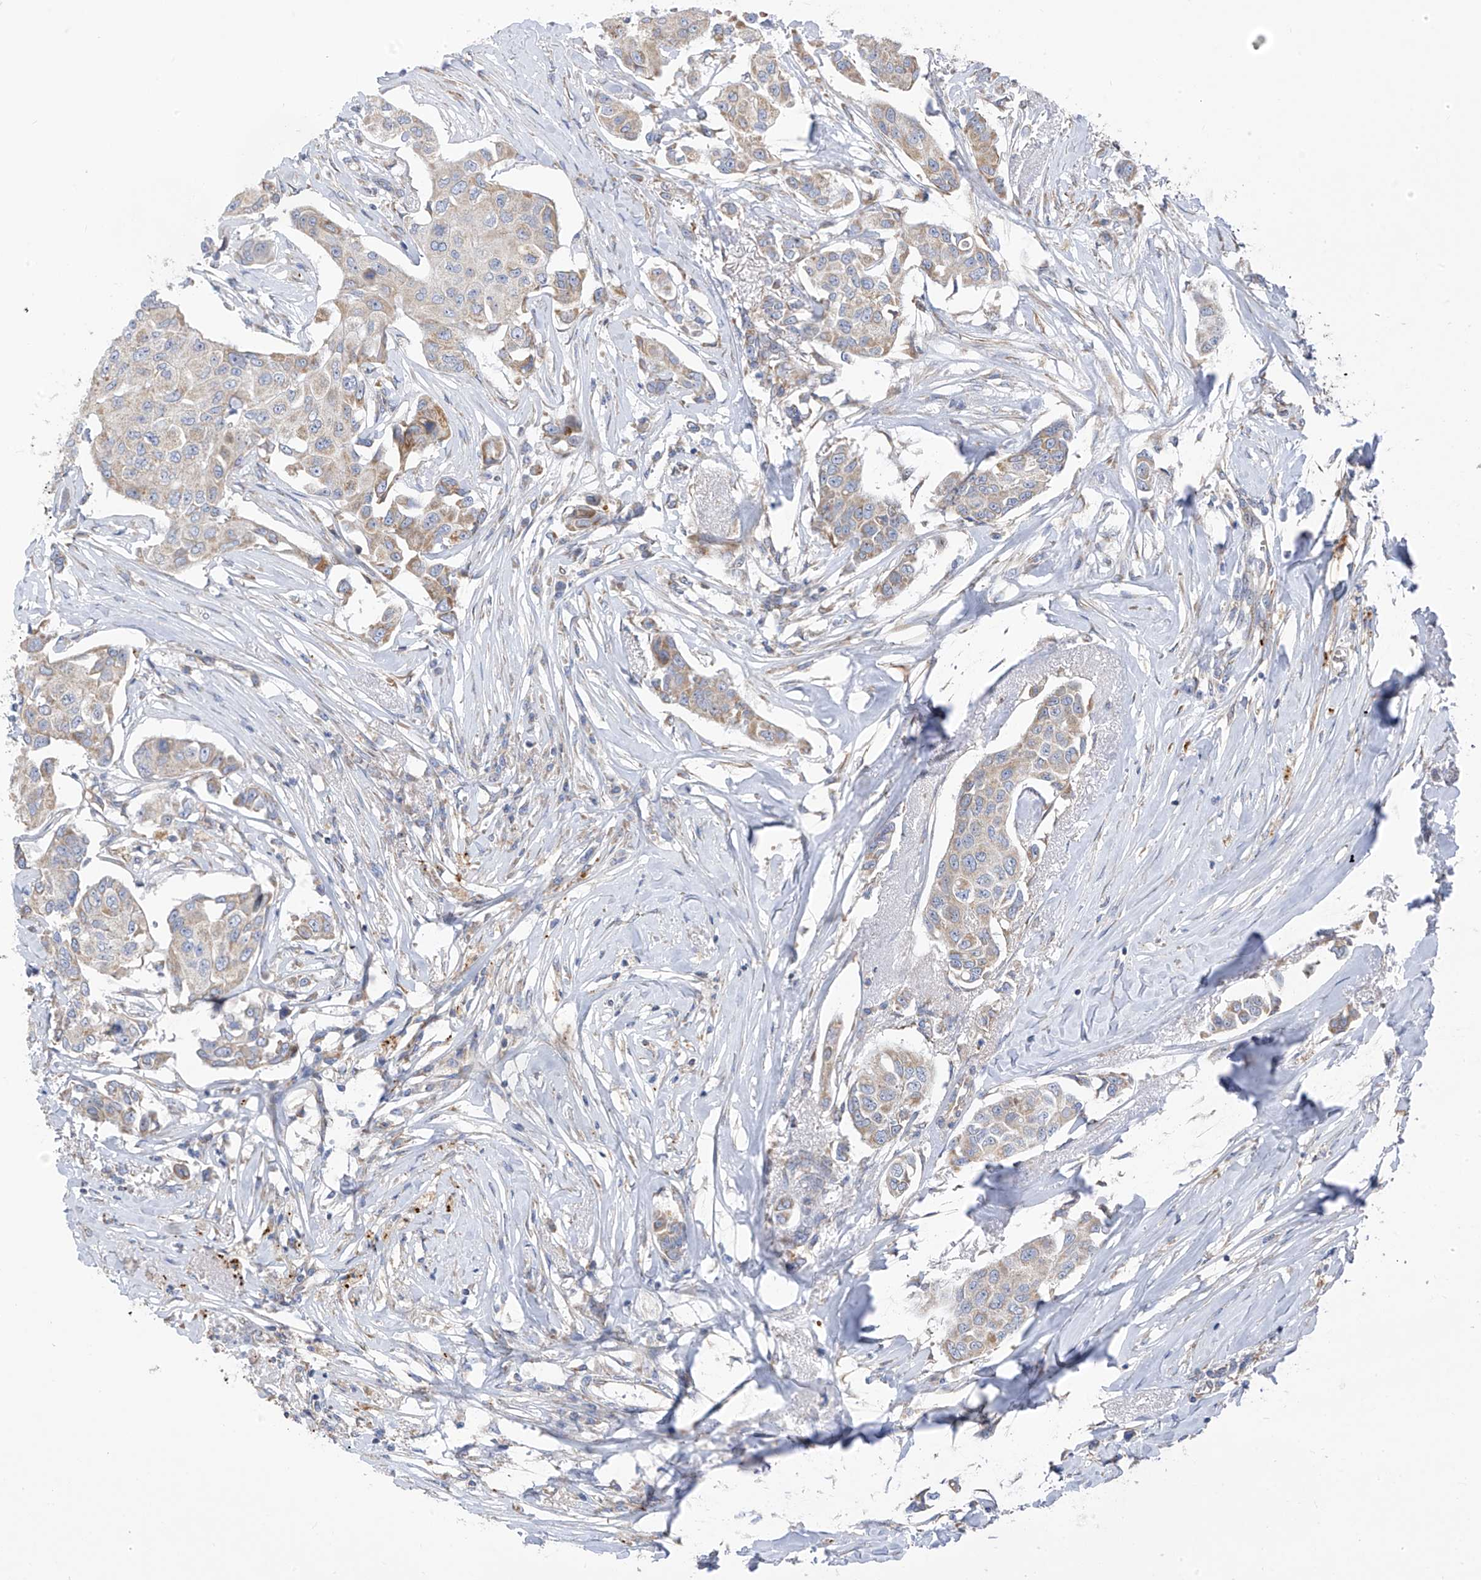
{"staining": {"intensity": "weak", "quantity": "<25%", "location": "cytoplasmic/membranous"}, "tissue": "breast cancer", "cell_type": "Tumor cells", "image_type": "cancer", "snomed": [{"axis": "morphology", "description": "Duct carcinoma"}, {"axis": "topography", "description": "Breast"}], "caption": "Image shows no protein expression in tumor cells of breast cancer tissue.", "gene": "EOMES", "patient": {"sex": "female", "age": 80}}